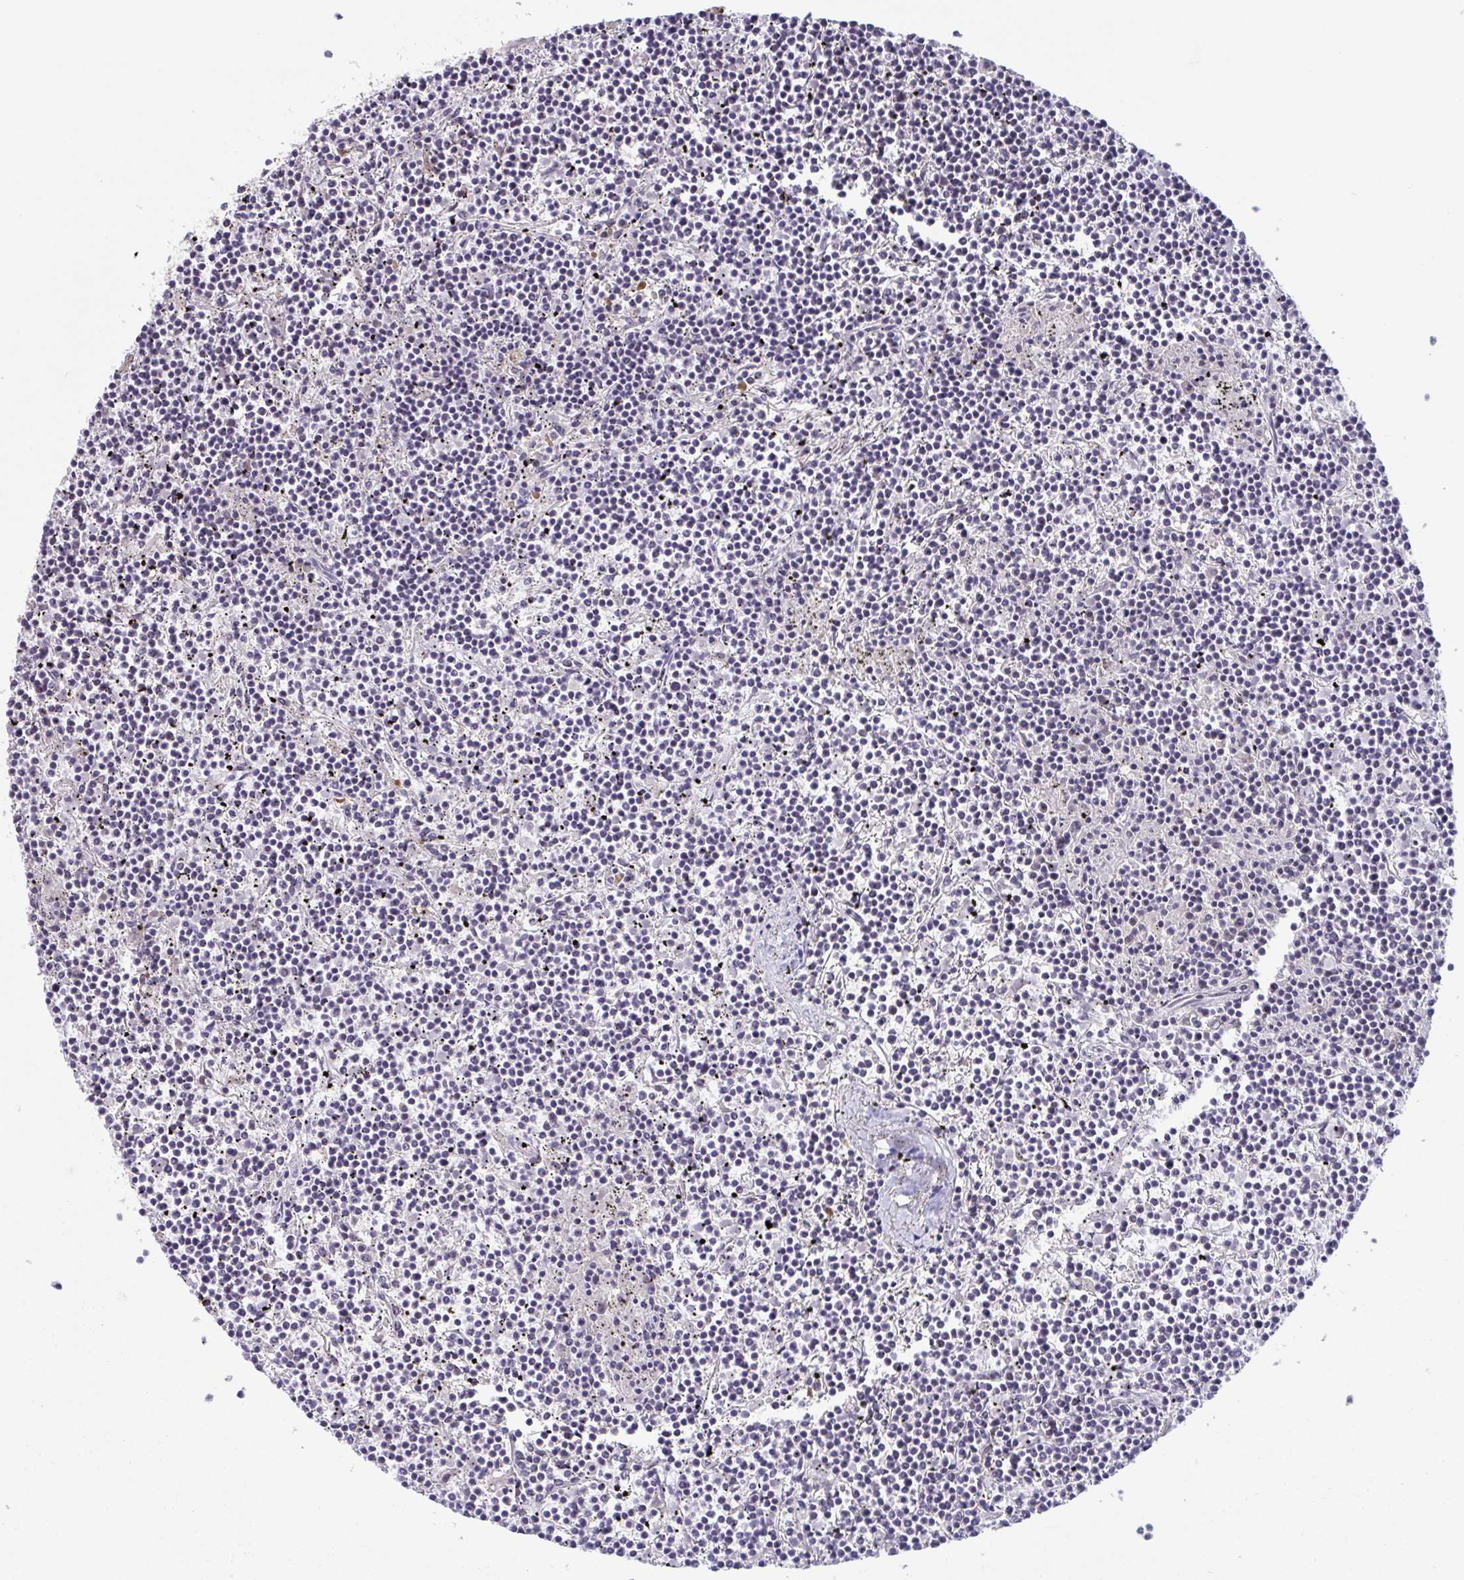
{"staining": {"intensity": "negative", "quantity": "none", "location": "none"}, "tissue": "lymphoma", "cell_type": "Tumor cells", "image_type": "cancer", "snomed": [{"axis": "morphology", "description": "Malignant lymphoma, non-Hodgkin's type, Low grade"}, {"axis": "topography", "description": "Spleen"}], "caption": "A micrograph of human lymphoma is negative for staining in tumor cells.", "gene": "RIOK1", "patient": {"sex": "female", "age": 19}}